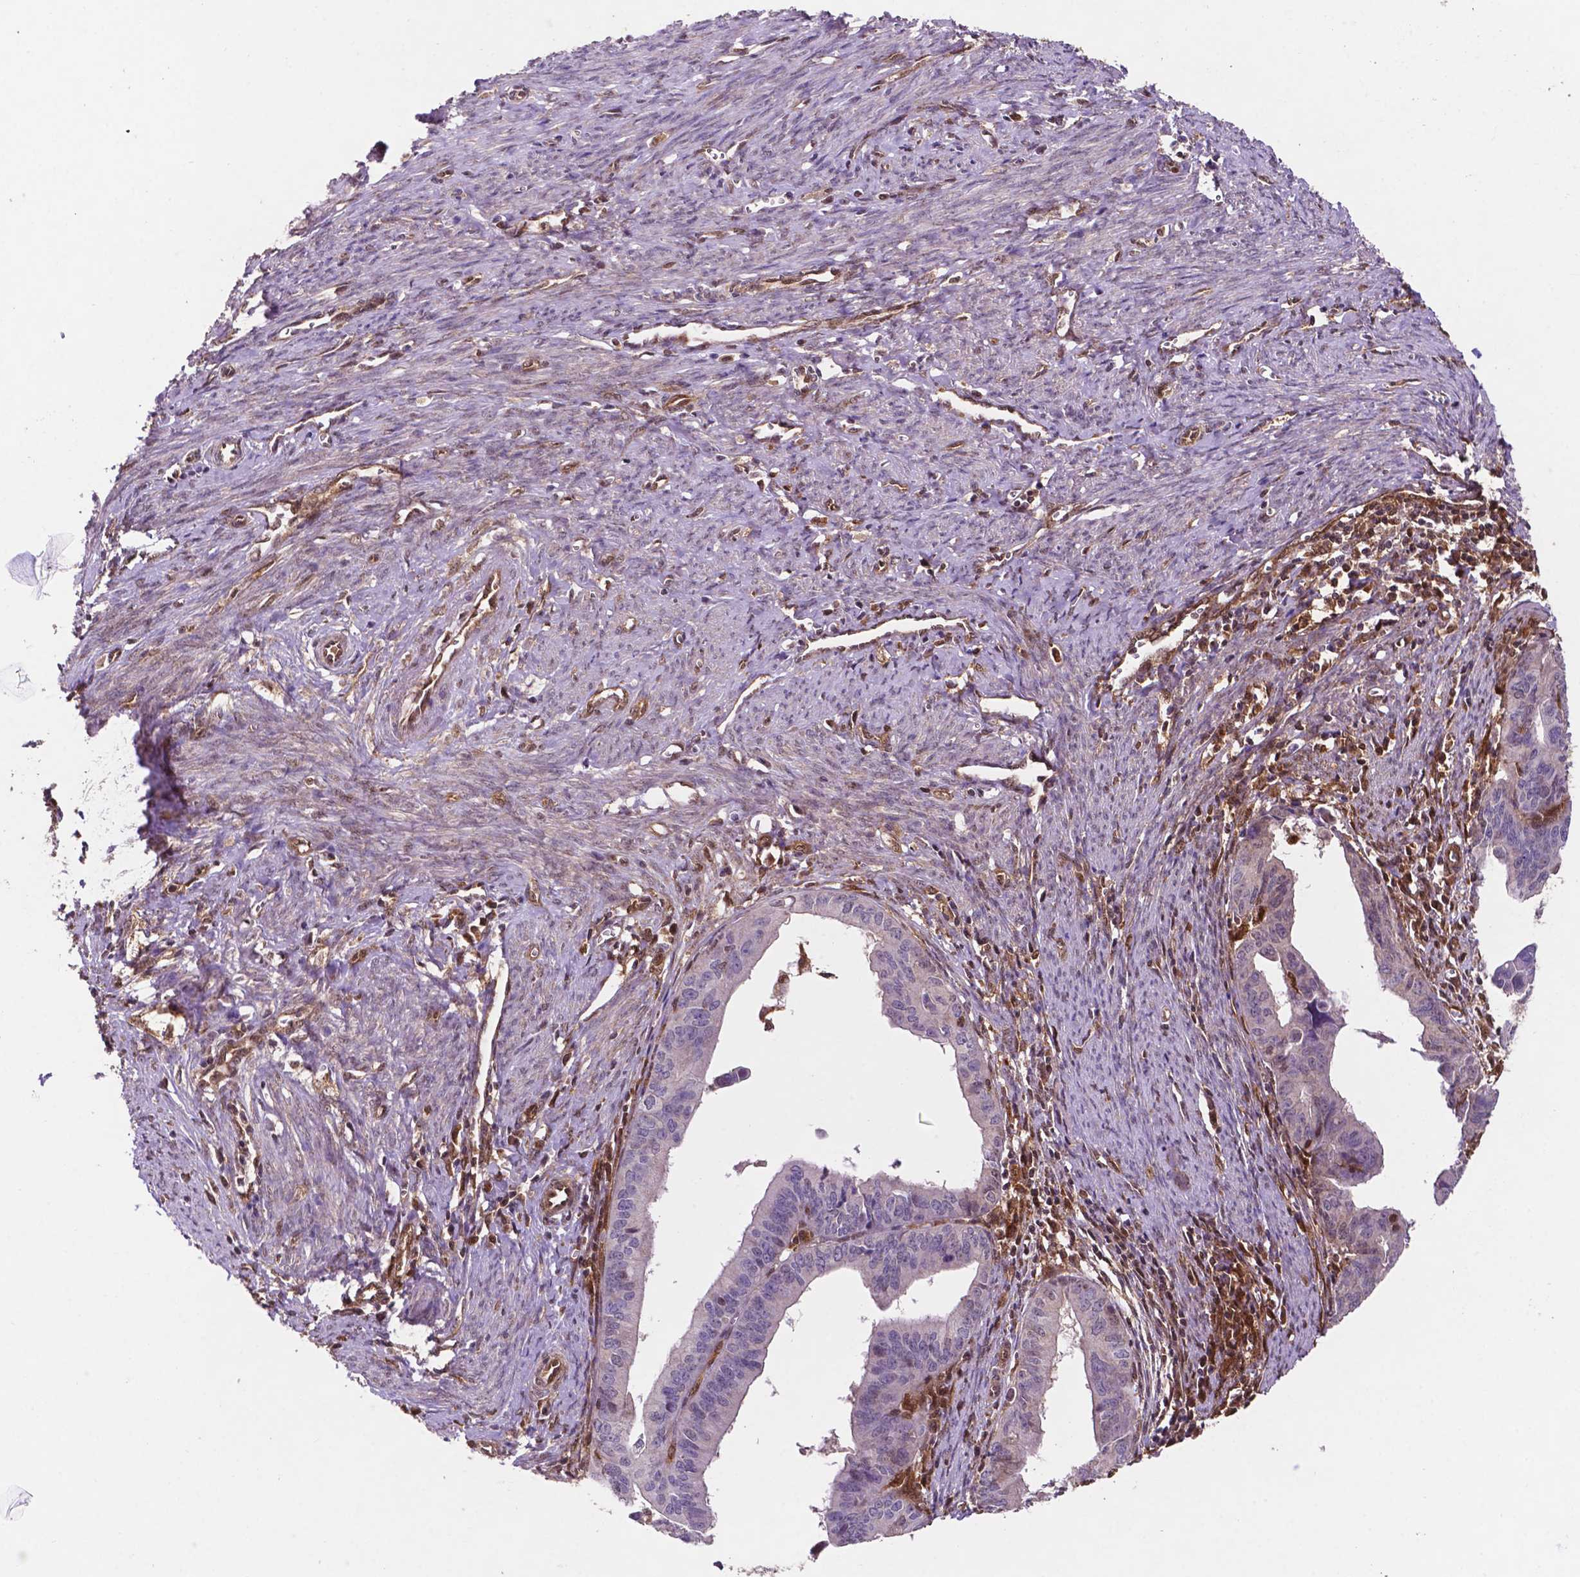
{"staining": {"intensity": "negative", "quantity": "none", "location": "none"}, "tissue": "endometrial cancer", "cell_type": "Tumor cells", "image_type": "cancer", "snomed": [{"axis": "morphology", "description": "Adenocarcinoma, NOS"}, {"axis": "topography", "description": "Endometrium"}], "caption": "The immunohistochemistry (IHC) image has no significant staining in tumor cells of endometrial cancer tissue.", "gene": "UBE2L6", "patient": {"sex": "female", "age": 65}}